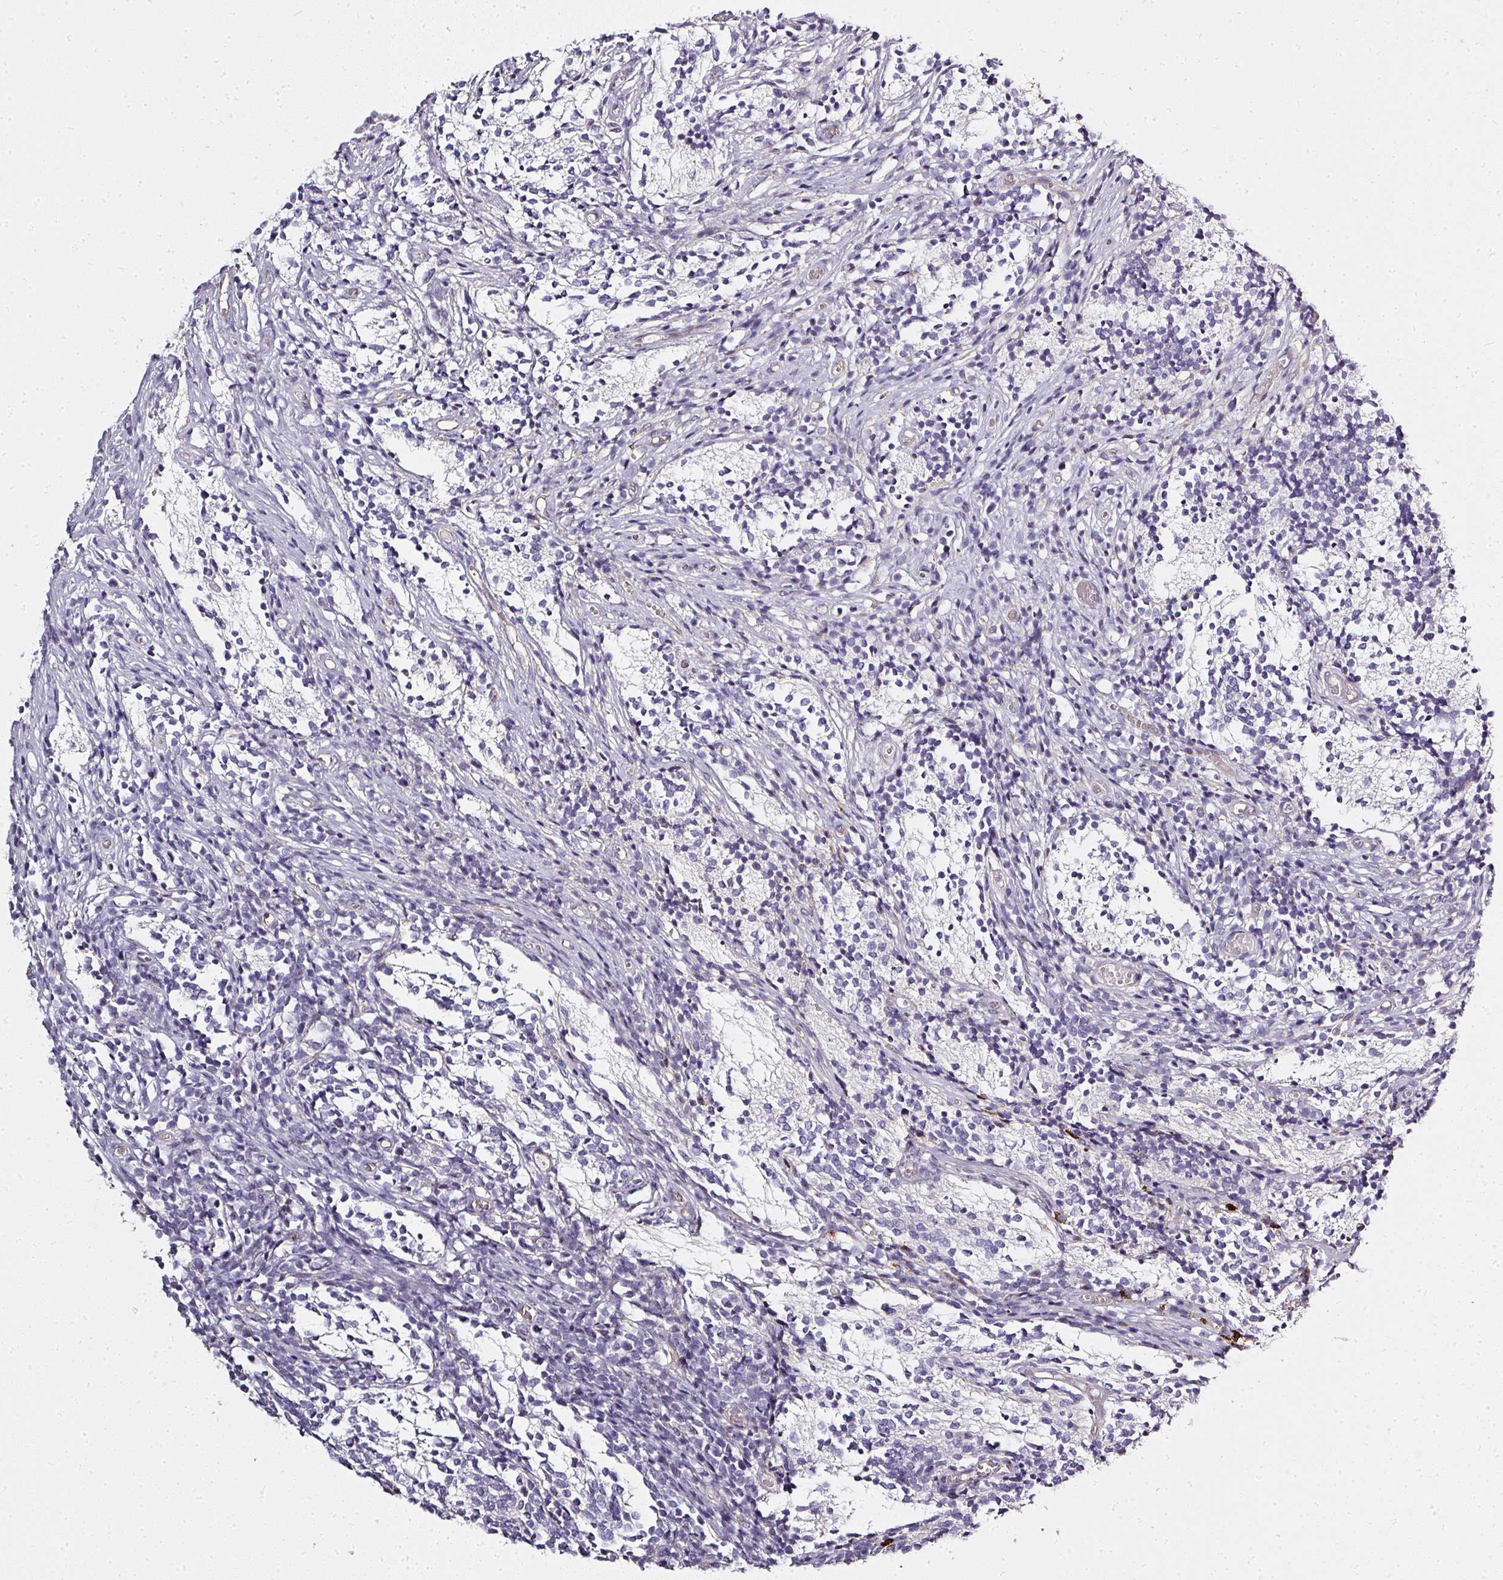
{"staining": {"intensity": "negative", "quantity": "none", "location": "none"}, "tissue": "glioma", "cell_type": "Tumor cells", "image_type": "cancer", "snomed": [{"axis": "morphology", "description": "Glioma, malignant, Low grade"}, {"axis": "topography", "description": "Brain"}], "caption": "Immunohistochemistry of glioma demonstrates no staining in tumor cells.", "gene": "ATP8B2", "patient": {"sex": "female", "age": 1}}